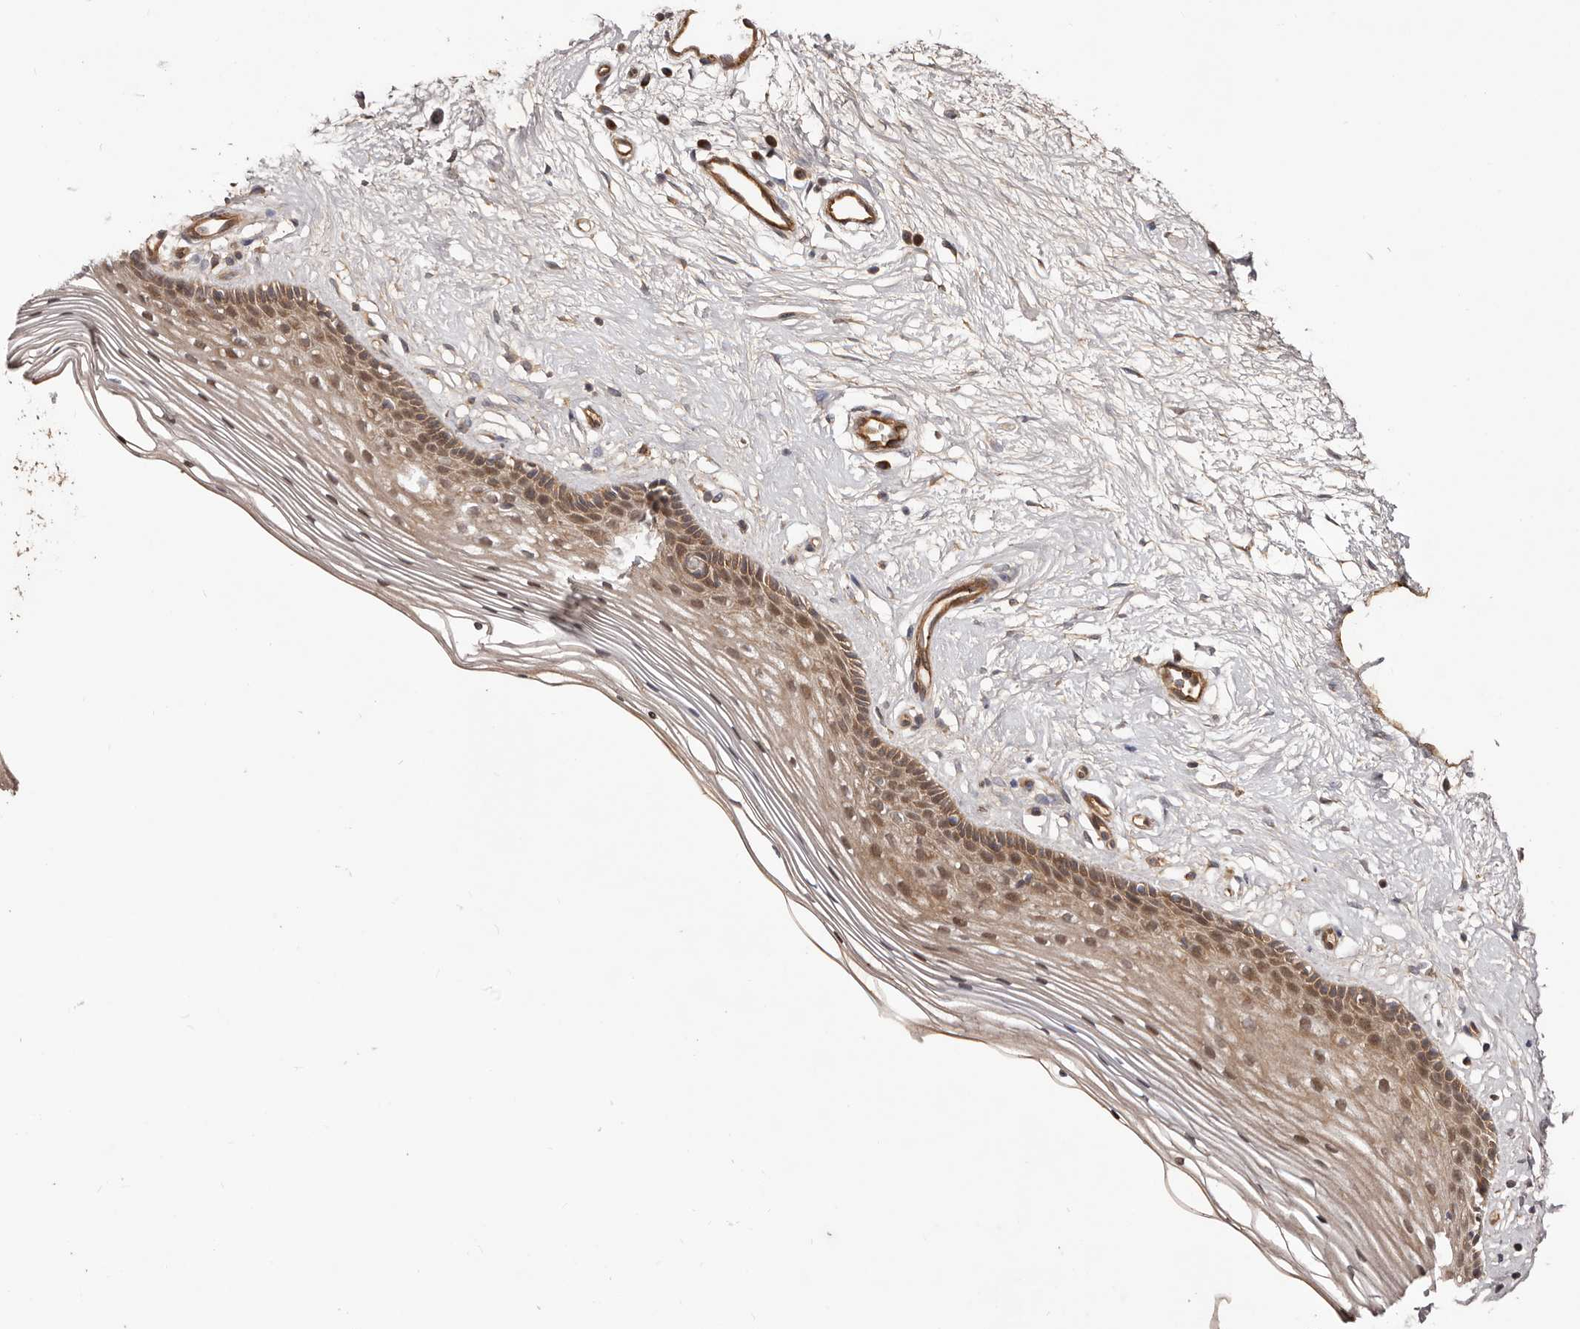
{"staining": {"intensity": "moderate", "quantity": ">75%", "location": "cytoplasmic/membranous"}, "tissue": "vagina", "cell_type": "Squamous epithelial cells", "image_type": "normal", "snomed": [{"axis": "morphology", "description": "Normal tissue, NOS"}, {"axis": "topography", "description": "Vagina"}], "caption": "Immunohistochemistry (IHC) staining of normal vagina, which shows medium levels of moderate cytoplasmic/membranous expression in approximately >75% of squamous epithelial cells indicating moderate cytoplasmic/membranous protein positivity. The staining was performed using DAB (brown) for protein detection and nuclei were counterstained in hematoxylin (blue).", "gene": "GTPBP1", "patient": {"sex": "female", "age": 46}}